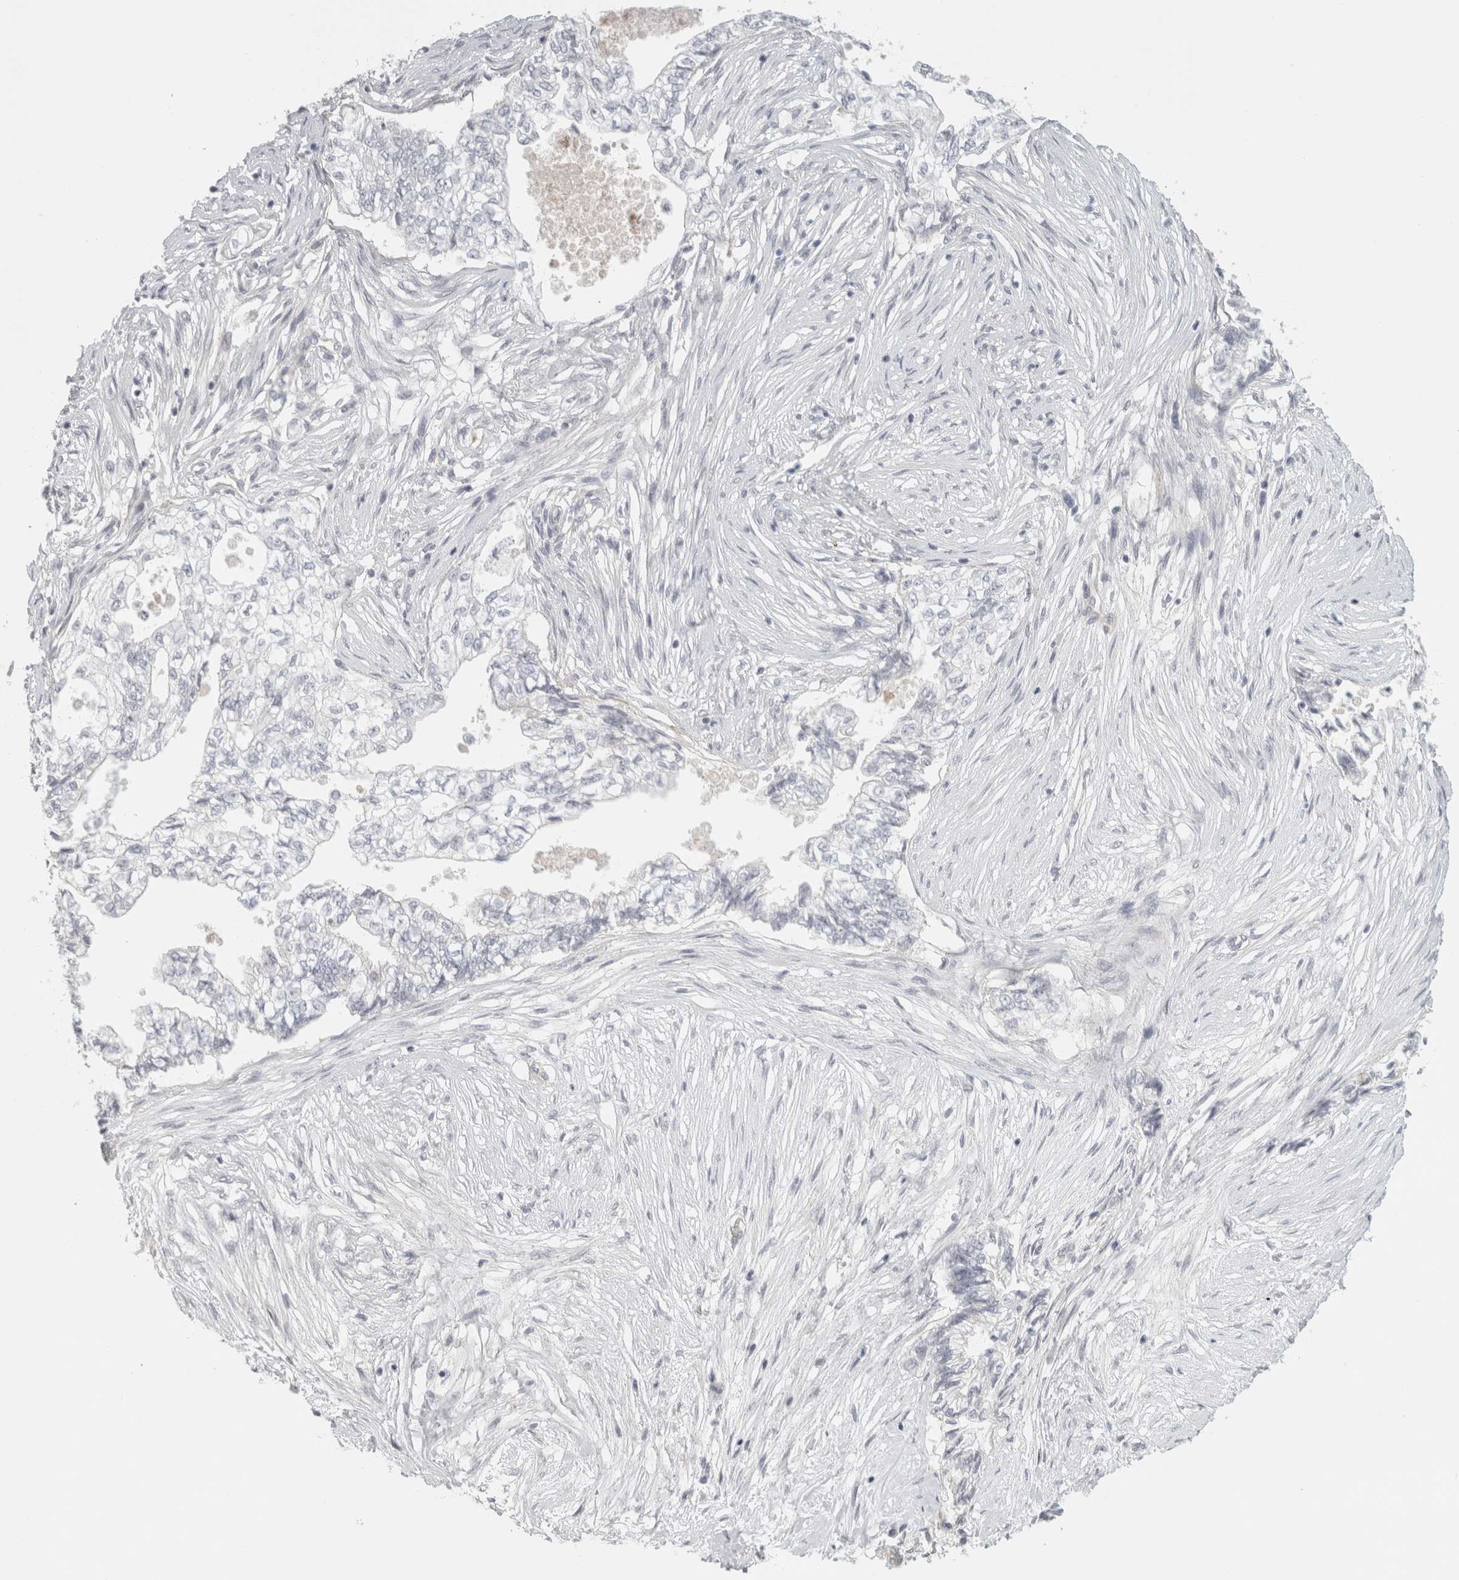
{"staining": {"intensity": "negative", "quantity": "none", "location": "none"}, "tissue": "pancreatic cancer", "cell_type": "Tumor cells", "image_type": "cancer", "snomed": [{"axis": "morphology", "description": "Adenocarcinoma, NOS"}, {"axis": "topography", "description": "Pancreas"}], "caption": "Adenocarcinoma (pancreatic) was stained to show a protein in brown. There is no significant positivity in tumor cells. (DAB immunohistochemistry visualized using brightfield microscopy, high magnification).", "gene": "FBLIM1", "patient": {"sex": "male", "age": 72}}